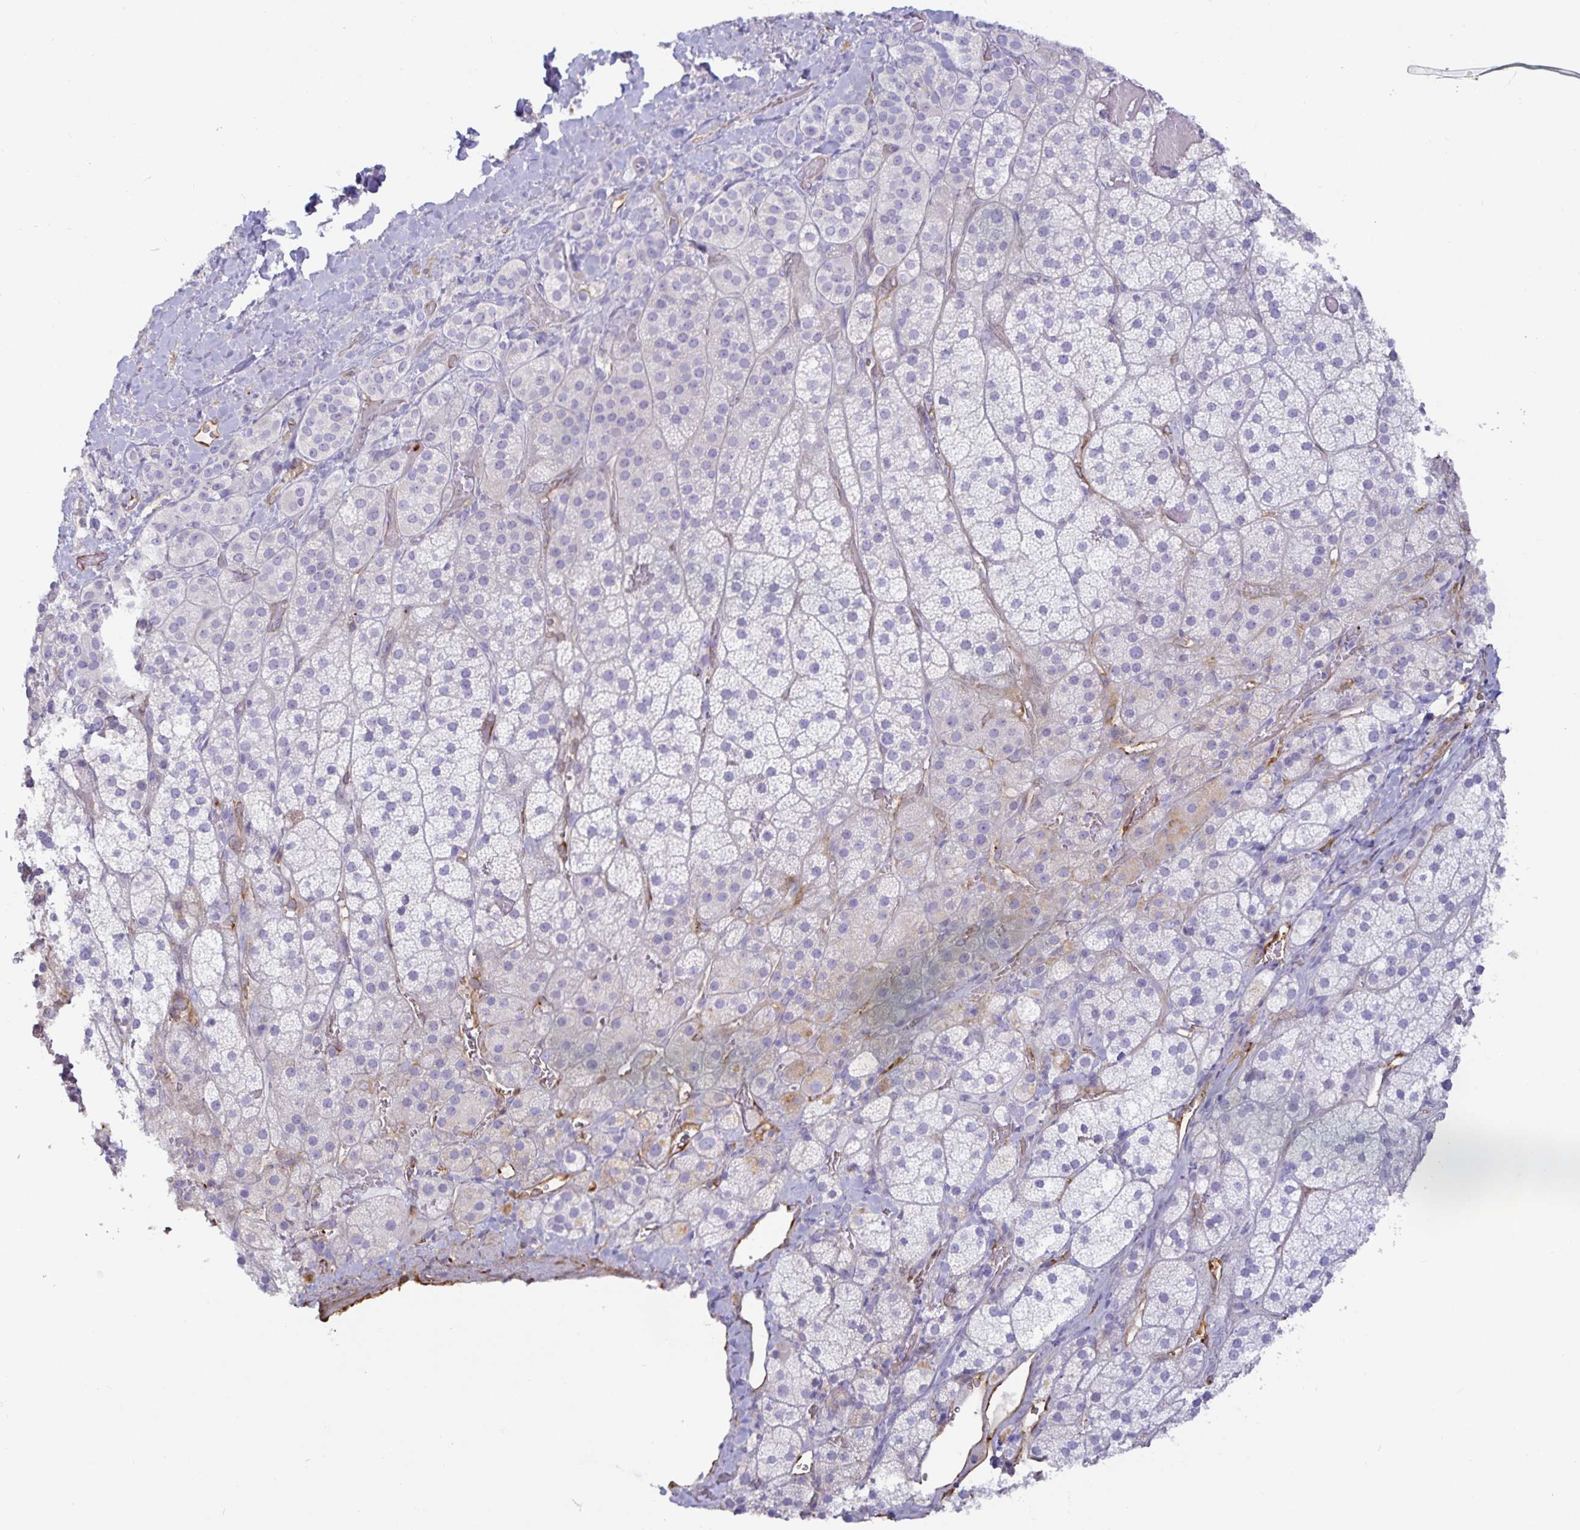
{"staining": {"intensity": "negative", "quantity": "none", "location": "none"}, "tissue": "adrenal gland", "cell_type": "Glandular cells", "image_type": "normal", "snomed": [{"axis": "morphology", "description": "Normal tissue, NOS"}, {"axis": "topography", "description": "Adrenal gland"}], "caption": "Immunohistochemistry of benign adrenal gland reveals no positivity in glandular cells.", "gene": "SPAG4", "patient": {"sex": "male", "age": 57}}